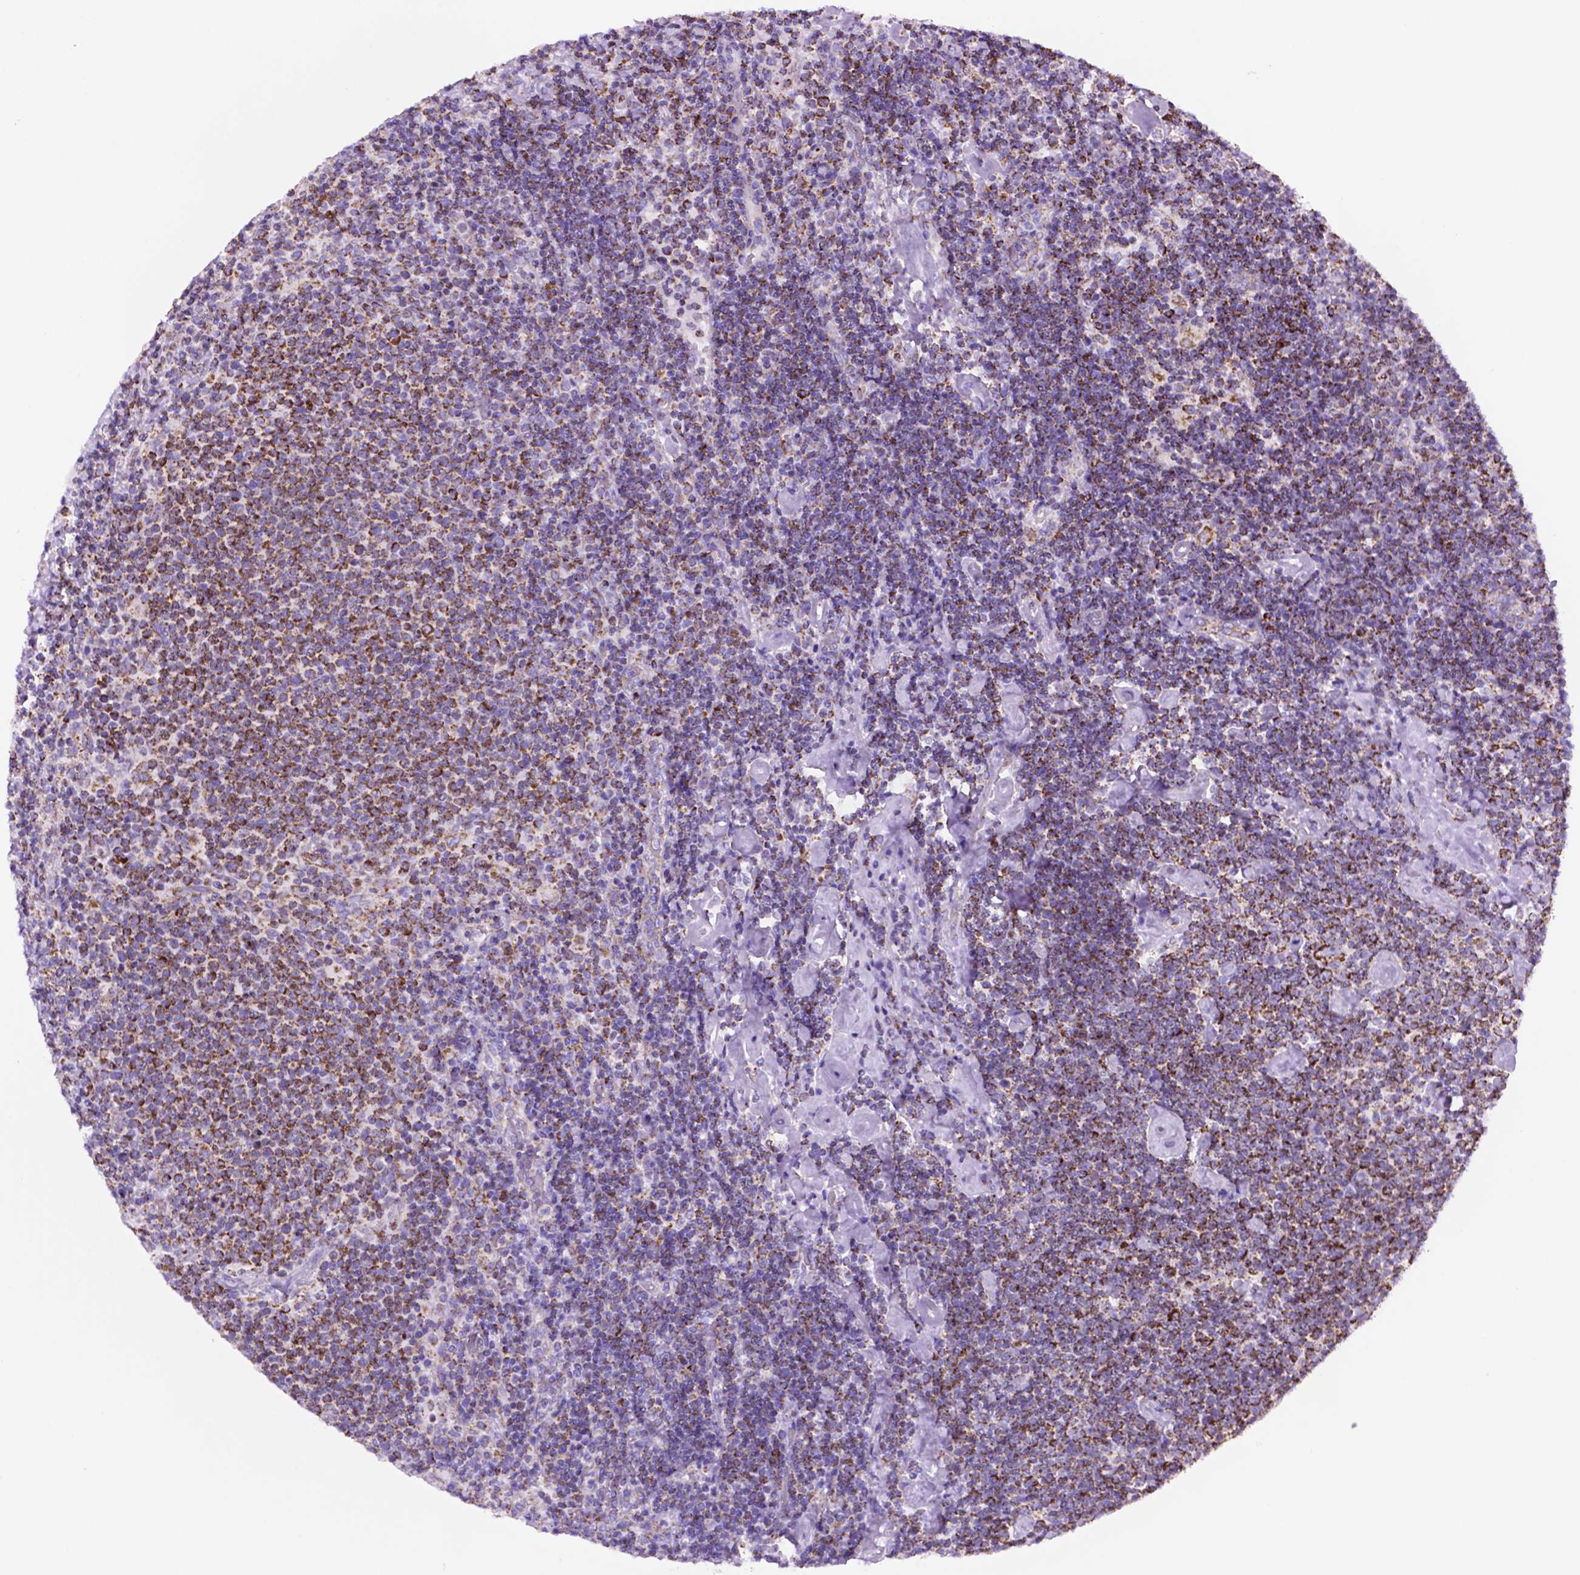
{"staining": {"intensity": "strong", "quantity": "25%-75%", "location": "cytoplasmic/membranous"}, "tissue": "lymphoma", "cell_type": "Tumor cells", "image_type": "cancer", "snomed": [{"axis": "morphology", "description": "Malignant lymphoma, non-Hodgkin's type, High grade"}, {"axis": "topography", "description": "Lymph node"}], "caption": "Immunohistochemistry (IHC) of human malignant lymphoma, non-Hodgkin's type (high-grade) reveals high levels of strong cytoplasmic/membranous staining in approximately 25%-75% of tumor cells.", "gene": "GDPD5", "patient": {"sex": "male", "age": 61}}